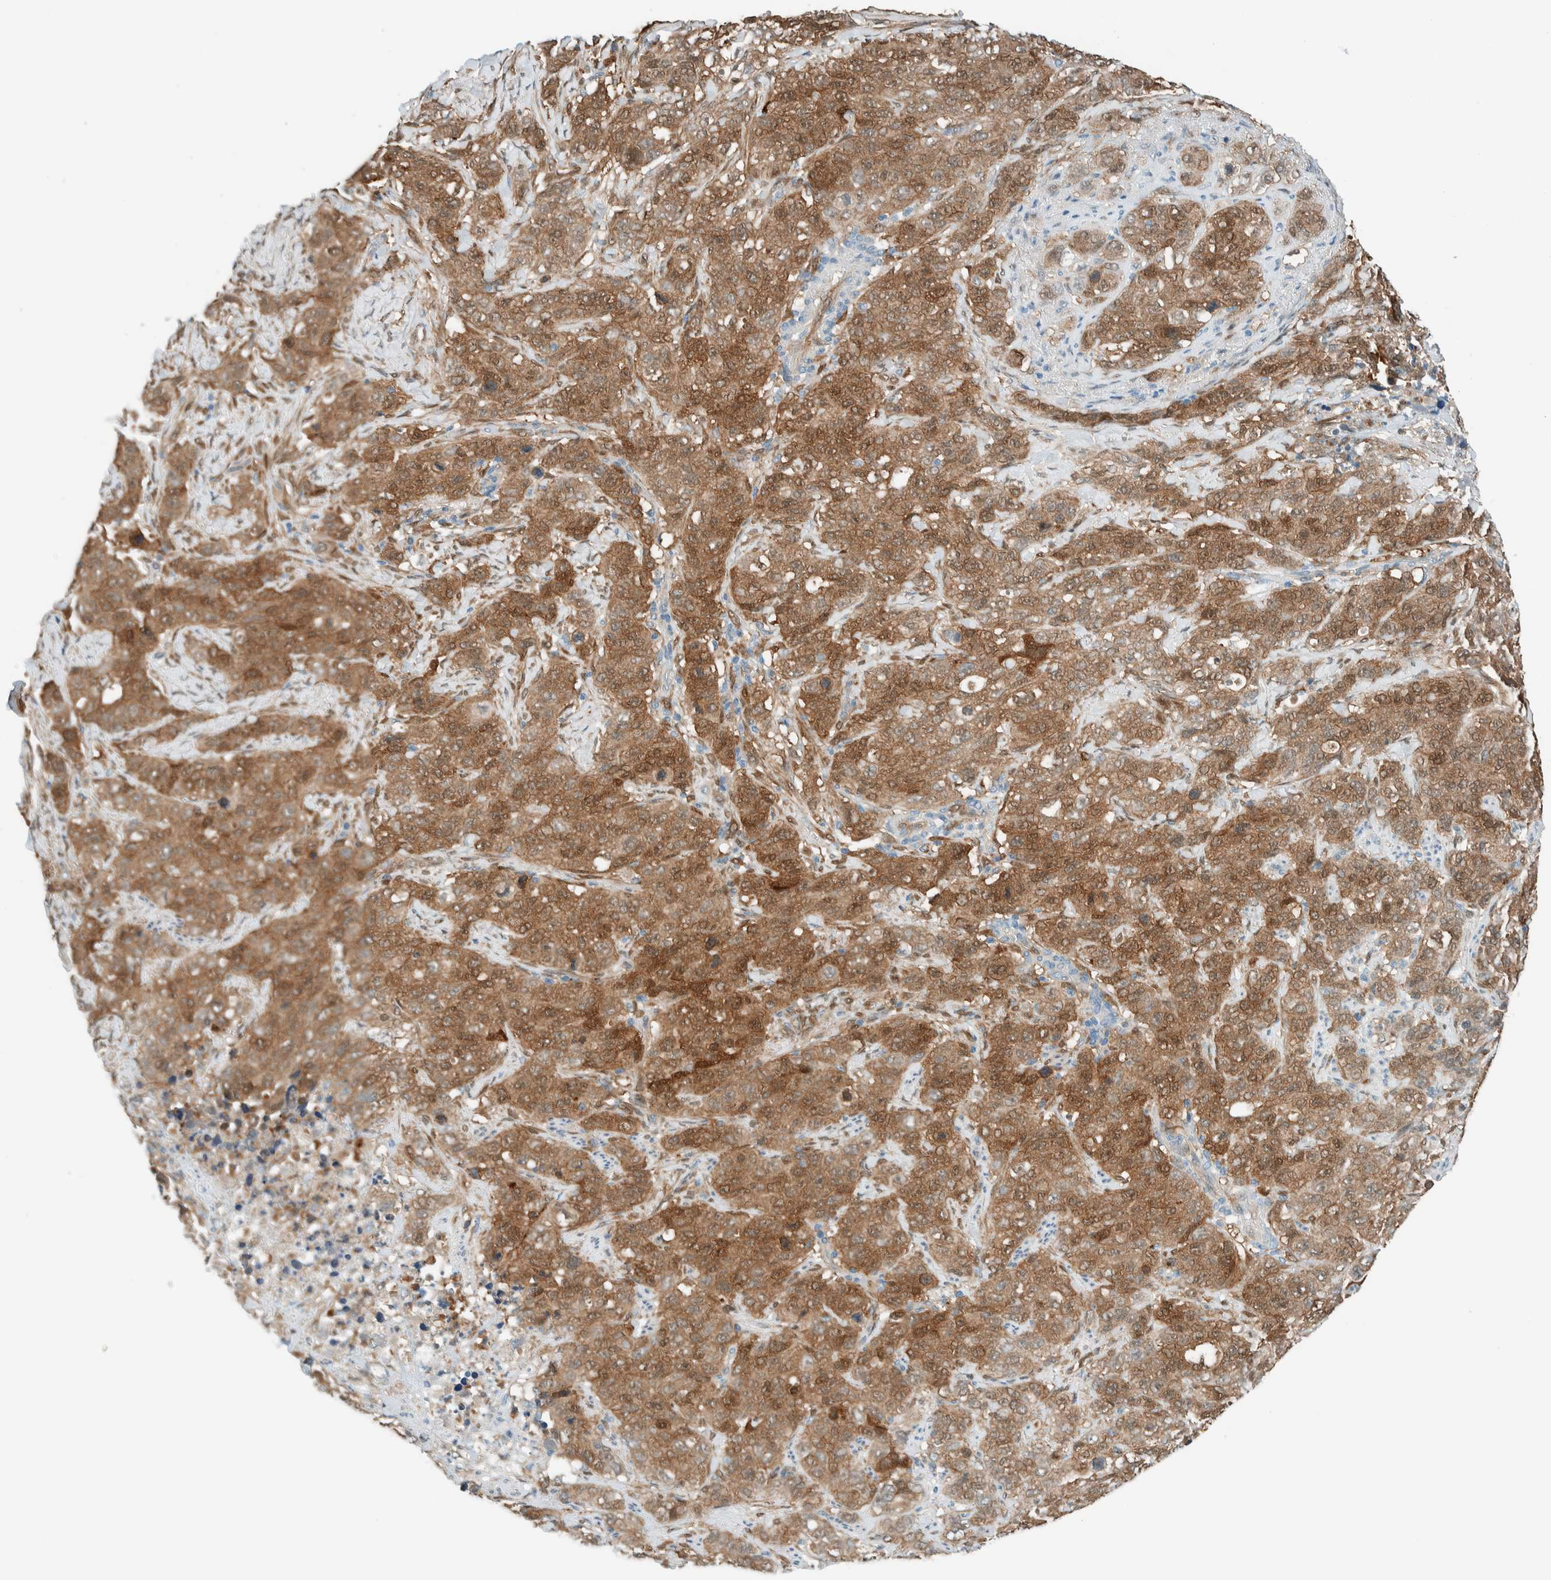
{"staining": {"intensity": "moderate", "quantity": ">75%", "location": "cytoplasmic/membranous,nuclear"}, "tissue": "stomach cancer", "cell_type": "Tumor cells", "image_type": "cancer", "snomed": [{"axis": "morphology", "description": "Adenocarcinoma, NOS"}, {"axis": "topography", "description": "Stomach"}], "caption": "The photomicrograph exhibits a brown stain indicating the presence of a protein in the cytoplasmic/membranous and nuclear of tumor cells in stomach cancer.", "gene": "NXN", "patient": {"sex": "male", "age": 48}}